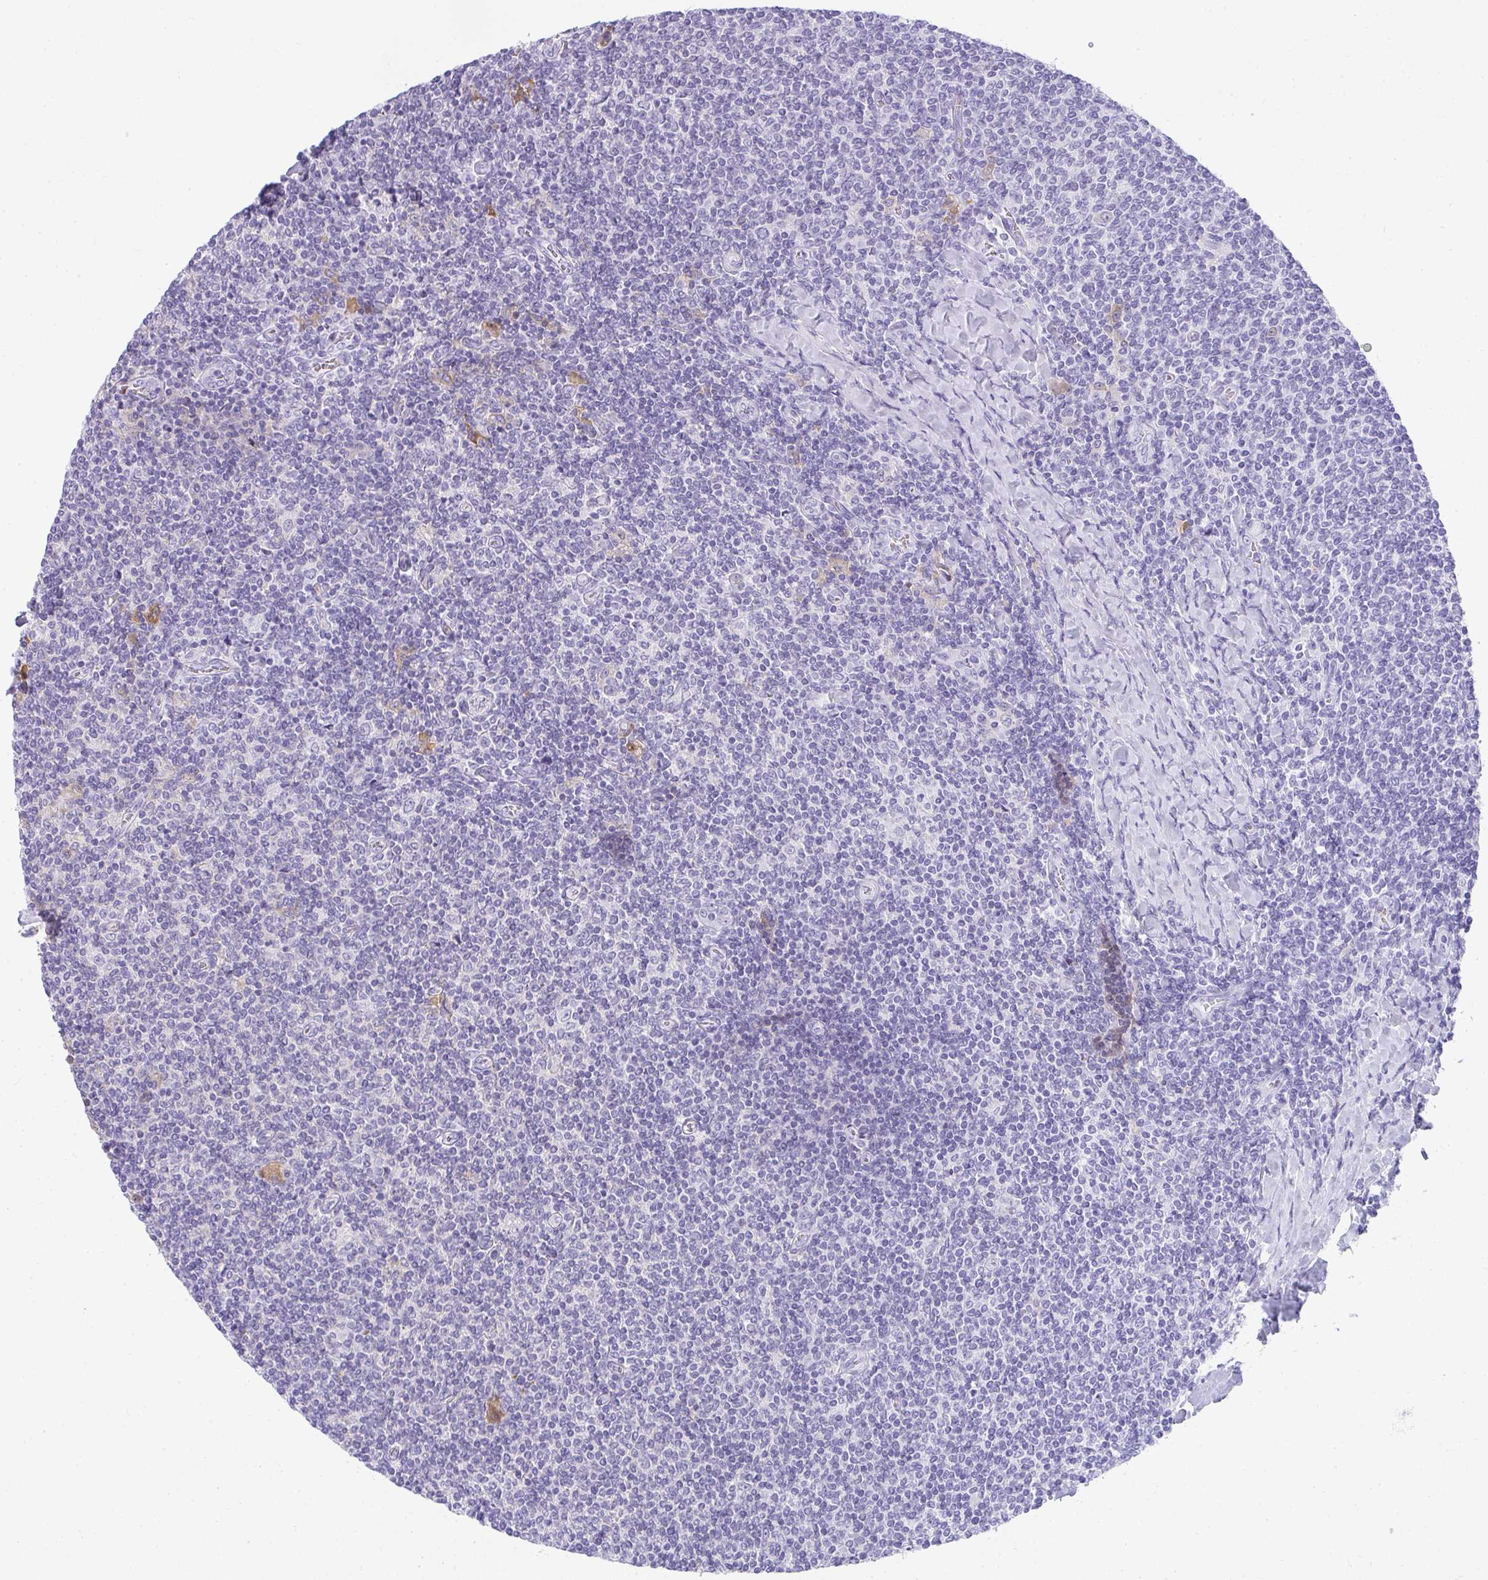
{"staining": {"intensity": "negative", "quantity": "none", "location": "none"}, "tissue": "lymphoma", "cell_type": "Tumor cells", "image_type": "cancer", "snomed": [{"axis": "morphology", "description": "Malignant lymphoma, non-Hodgkin's type, Low grade"}, {"axis": "topography", "description": "Lymph node"}], "caption": "IHC of lymphoma shows no positivity in tumor cells. (Brightfield microscopy of DAB (3,3'-diaminobenzidine) immunohistochemistry at high magnification).", "gene": "ZSWIM3", "patient": {"sex": "male", "age": 52}}